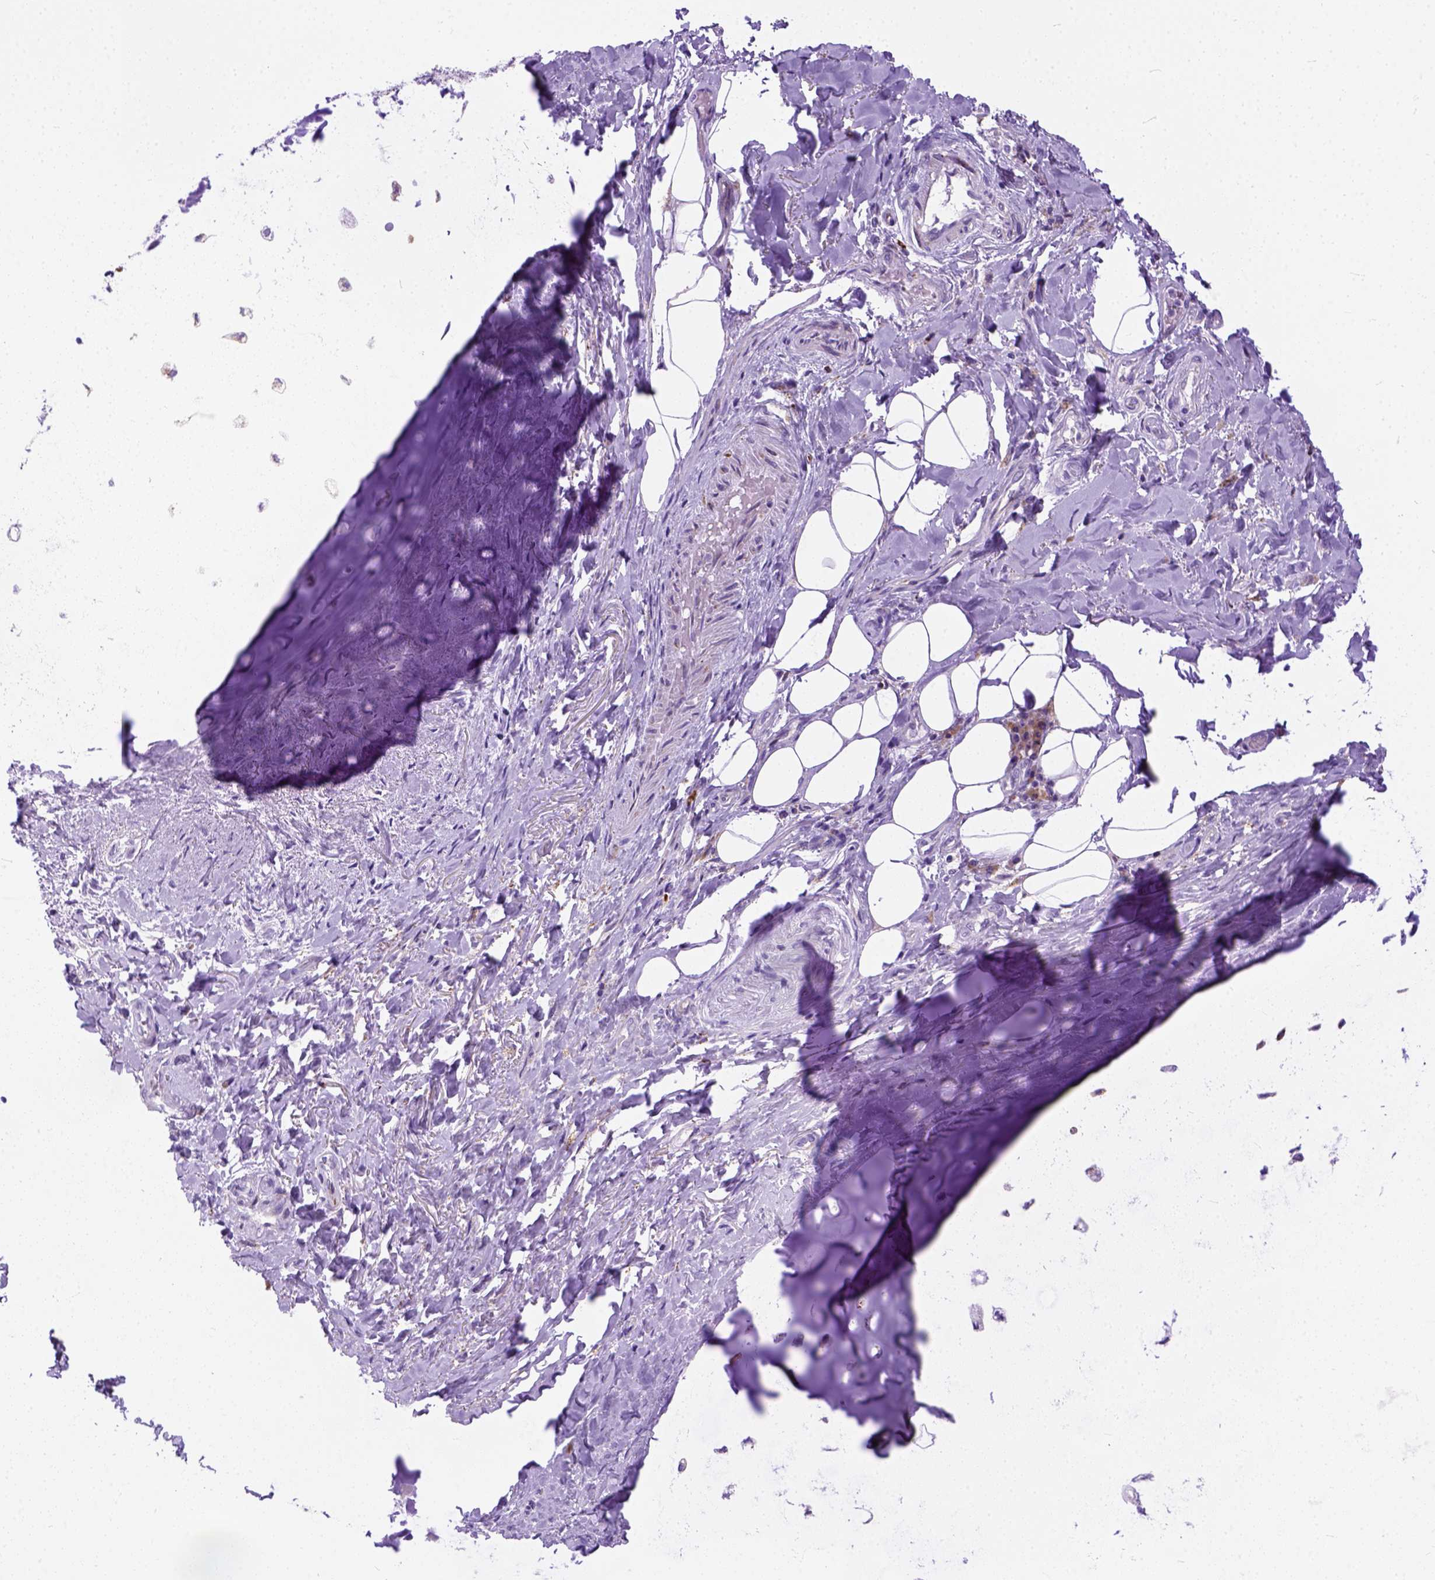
{"staining": {"intensity": "negative", "quantity": "none", "location": "none"}, "tissue": "adipose tissue", "cell_type": "Adipocytes", "image_type": "normal", "snomed": [{"axis": "morphology", "description": "Normal tissue, NOS"}, {"axis": "topography", "description": "Cartilage tissue"}, {"axis": "topography", "description": "Bronchus"}], "caption": "Micrograph shows no significant protein expression in adipocytes of normal adipose tissue. (DAB immunohistochemistry visualized using brightfield microscopy, high magnification).", "gene": "PLK4", "patient": {"sex": "male", "age": 64}}